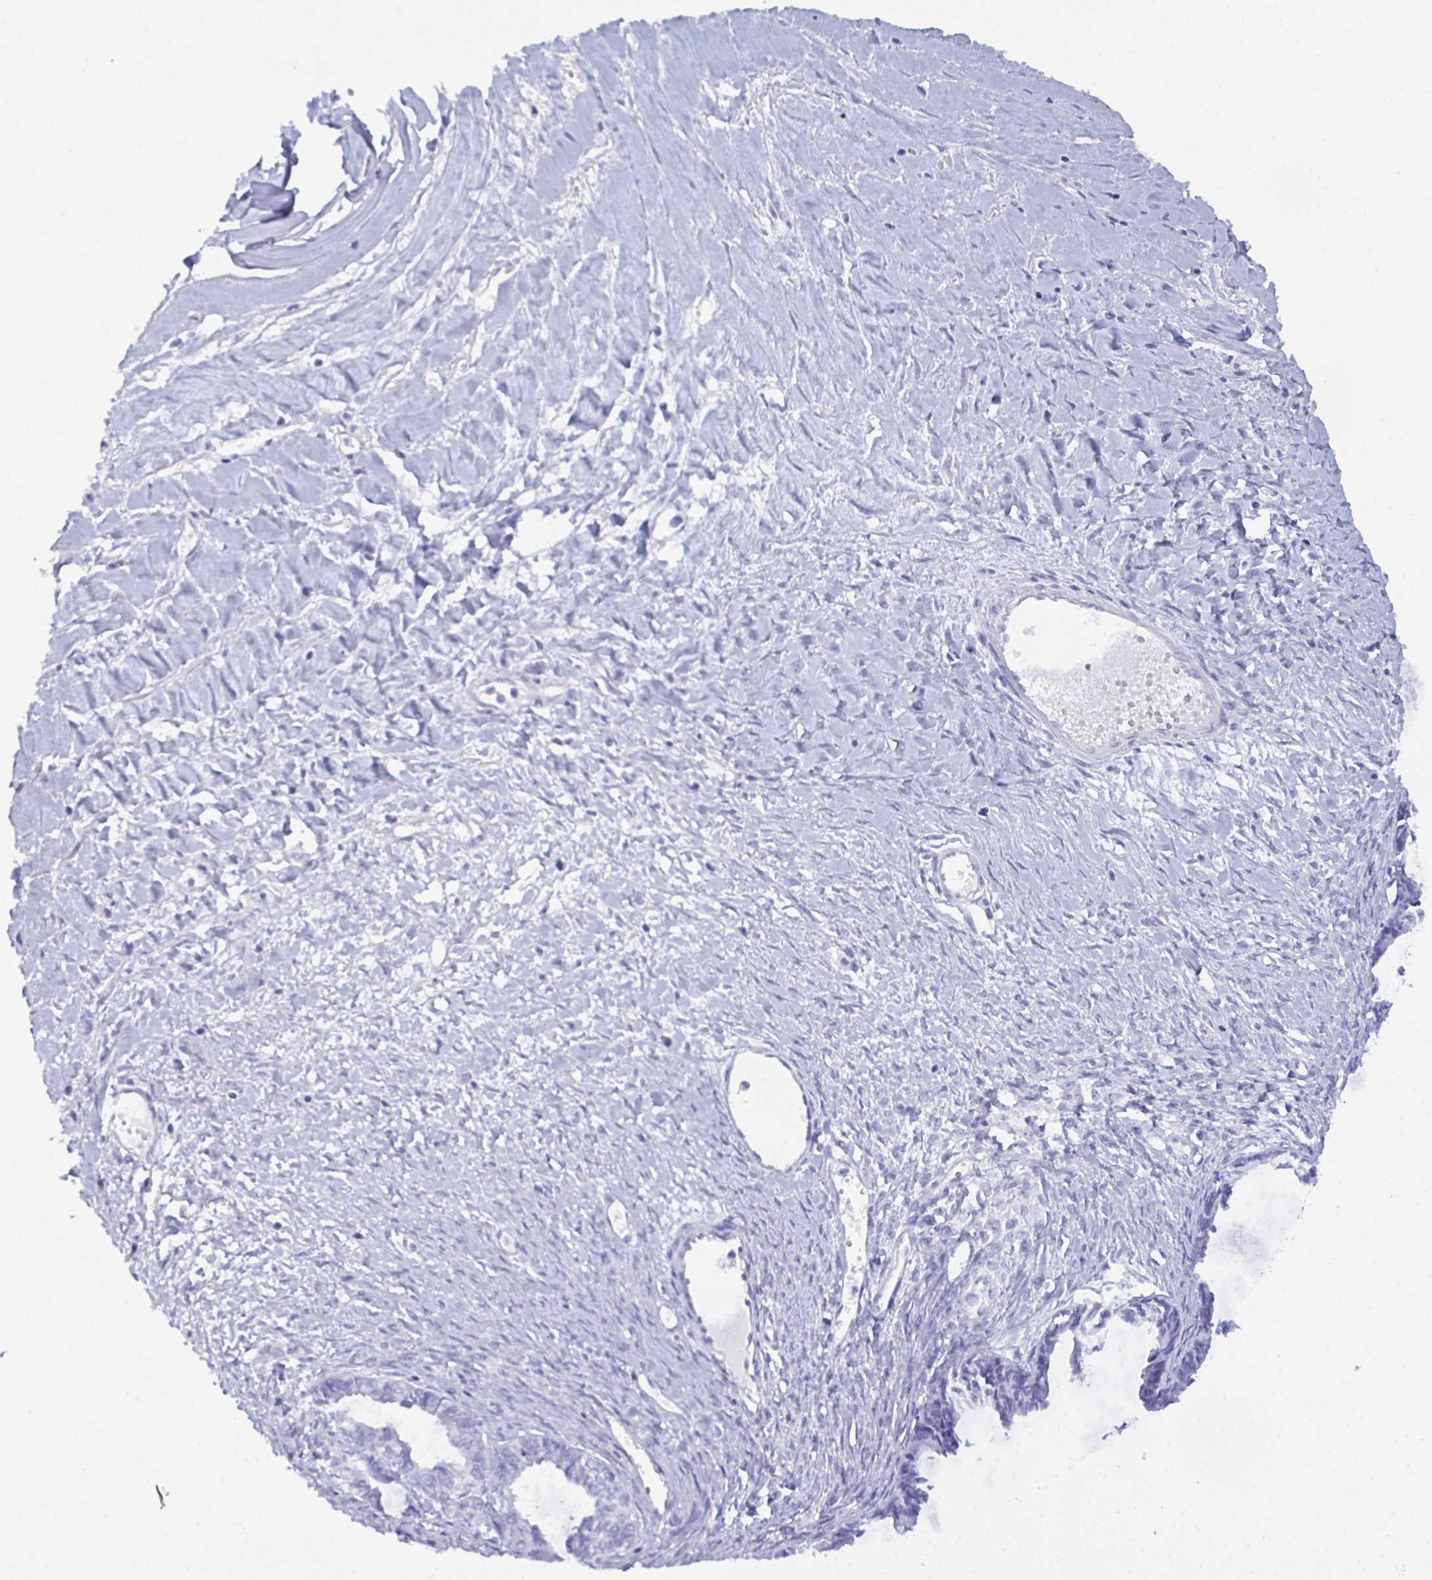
{"staining": {"intensity": "negative", "quantity": "none", "location": "none"}, "tissue": "ovarian cancer", "cell_type": "Tumor cells", "image_type": "cancer", "snomed": [{"axis": "morphology", "description": "Cystadenocarcinoma, mucinous, NOS"}, {"axis": "topography", "description": "Ovary"}], "caption": "IHC photomicrograph of ovarian cancer (mucinous cystadenocarcinoma) stained for a protein (brown), which shows no expression in tumor cells. (DAB (3,3'-diaminobenzidine) IHC, high magnification).", "gene": "ZNF850", "patient": {"sex": "female", "age": 61}}